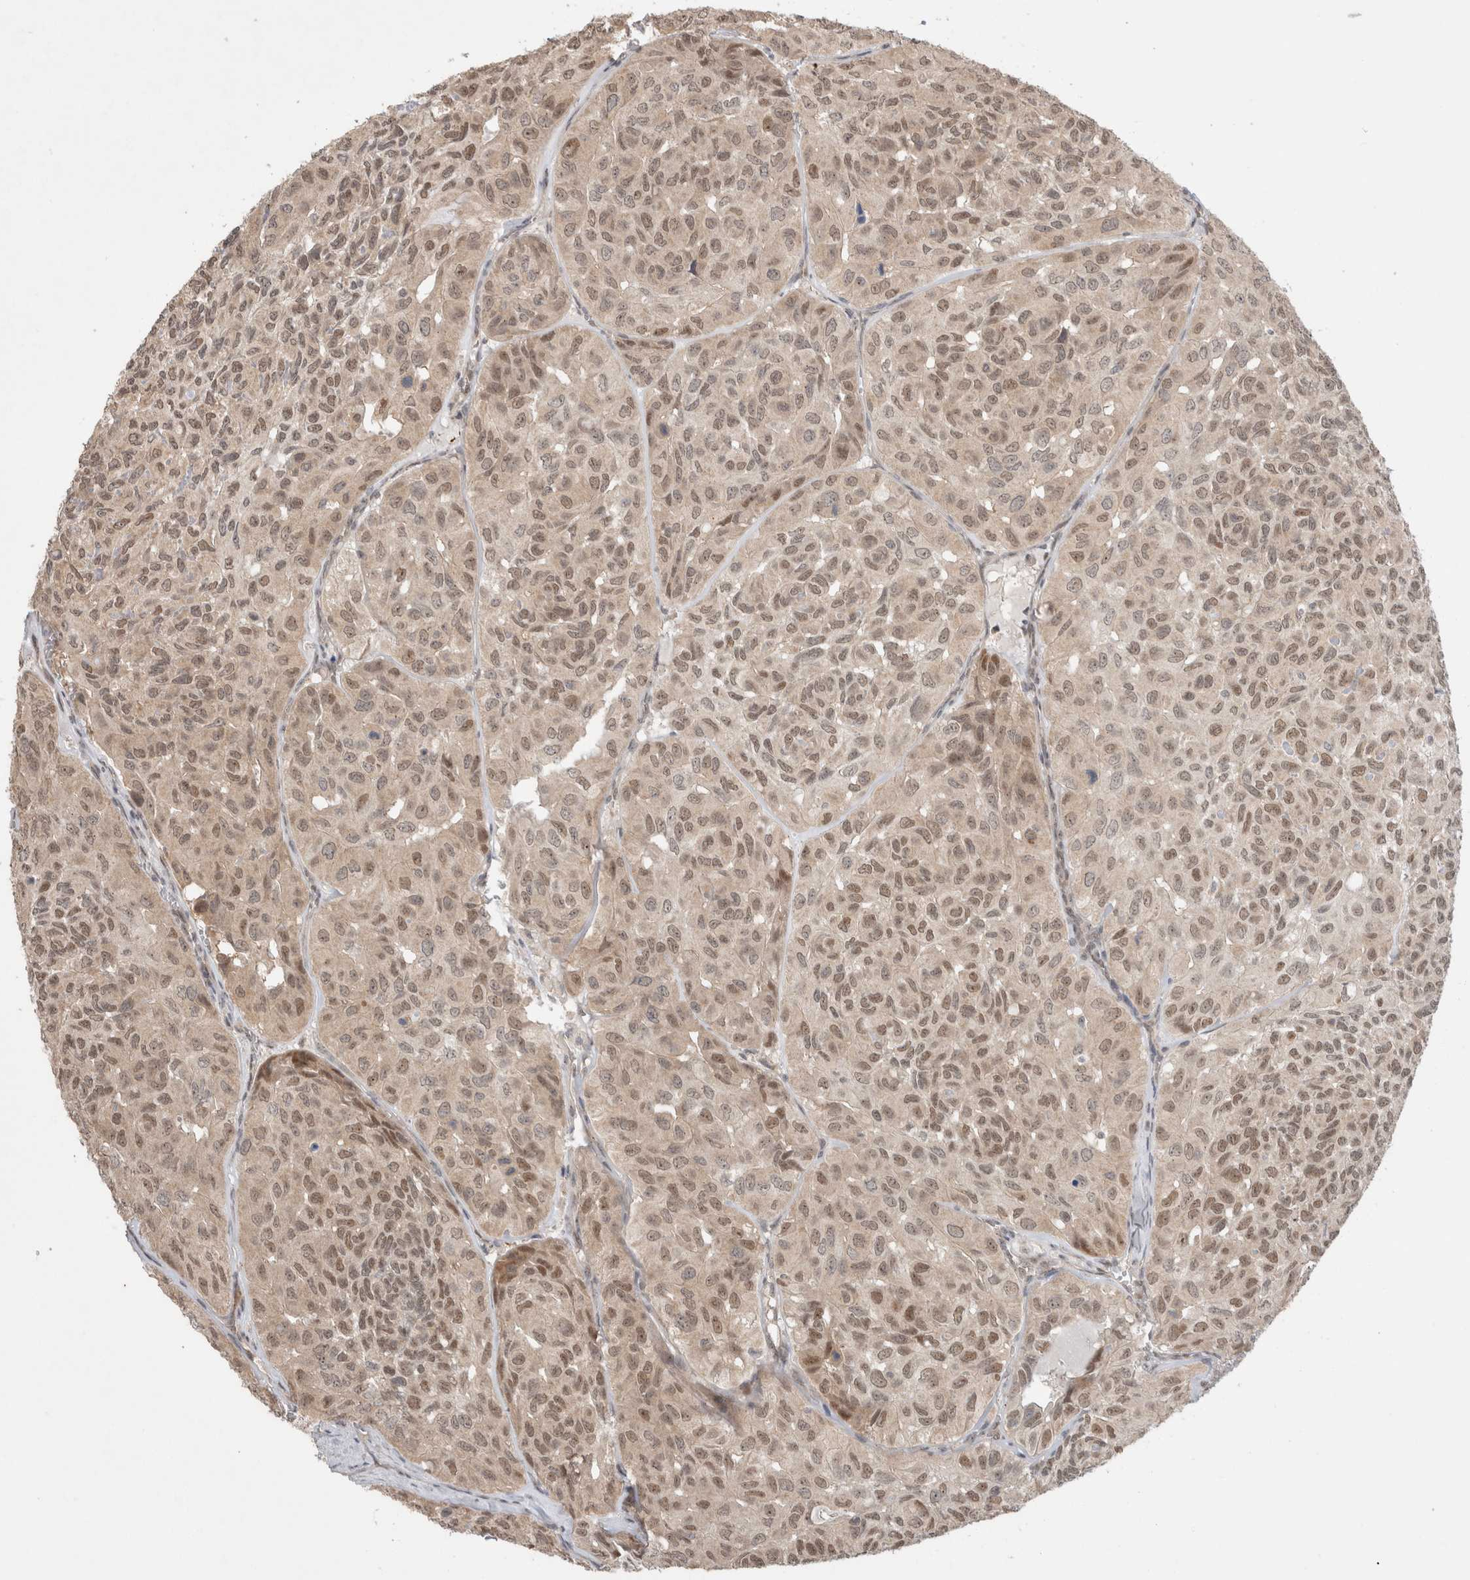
{"staining": {"intensity": "moderate", "quantity": ">75%", "location": "nuclear"}, "tissue": "head and neck cancer", "cell_type": "Tumor cells", "image_type": "cancer", "snomed": [{"axis": "morphology", "description": "Adenocarcinoma, NOS"}, {"axis": "topography", "description": "Salivary gland, NOS"}, {"axis": "topography", "description": "Head-Neck"}], "caption": "Brown immunohistochemical staining in human head and neck cancer demonstrates moderate nuclear staining in about >75% of tumor cells. (Stains: DAB (3,3'-diaminobenzidine) in brown, nuclei in blue, Microscopy: brightfield microscopy at high magnification).", "gene": "SLC29A1", "patient": {"sex": "female", "age": 76}}